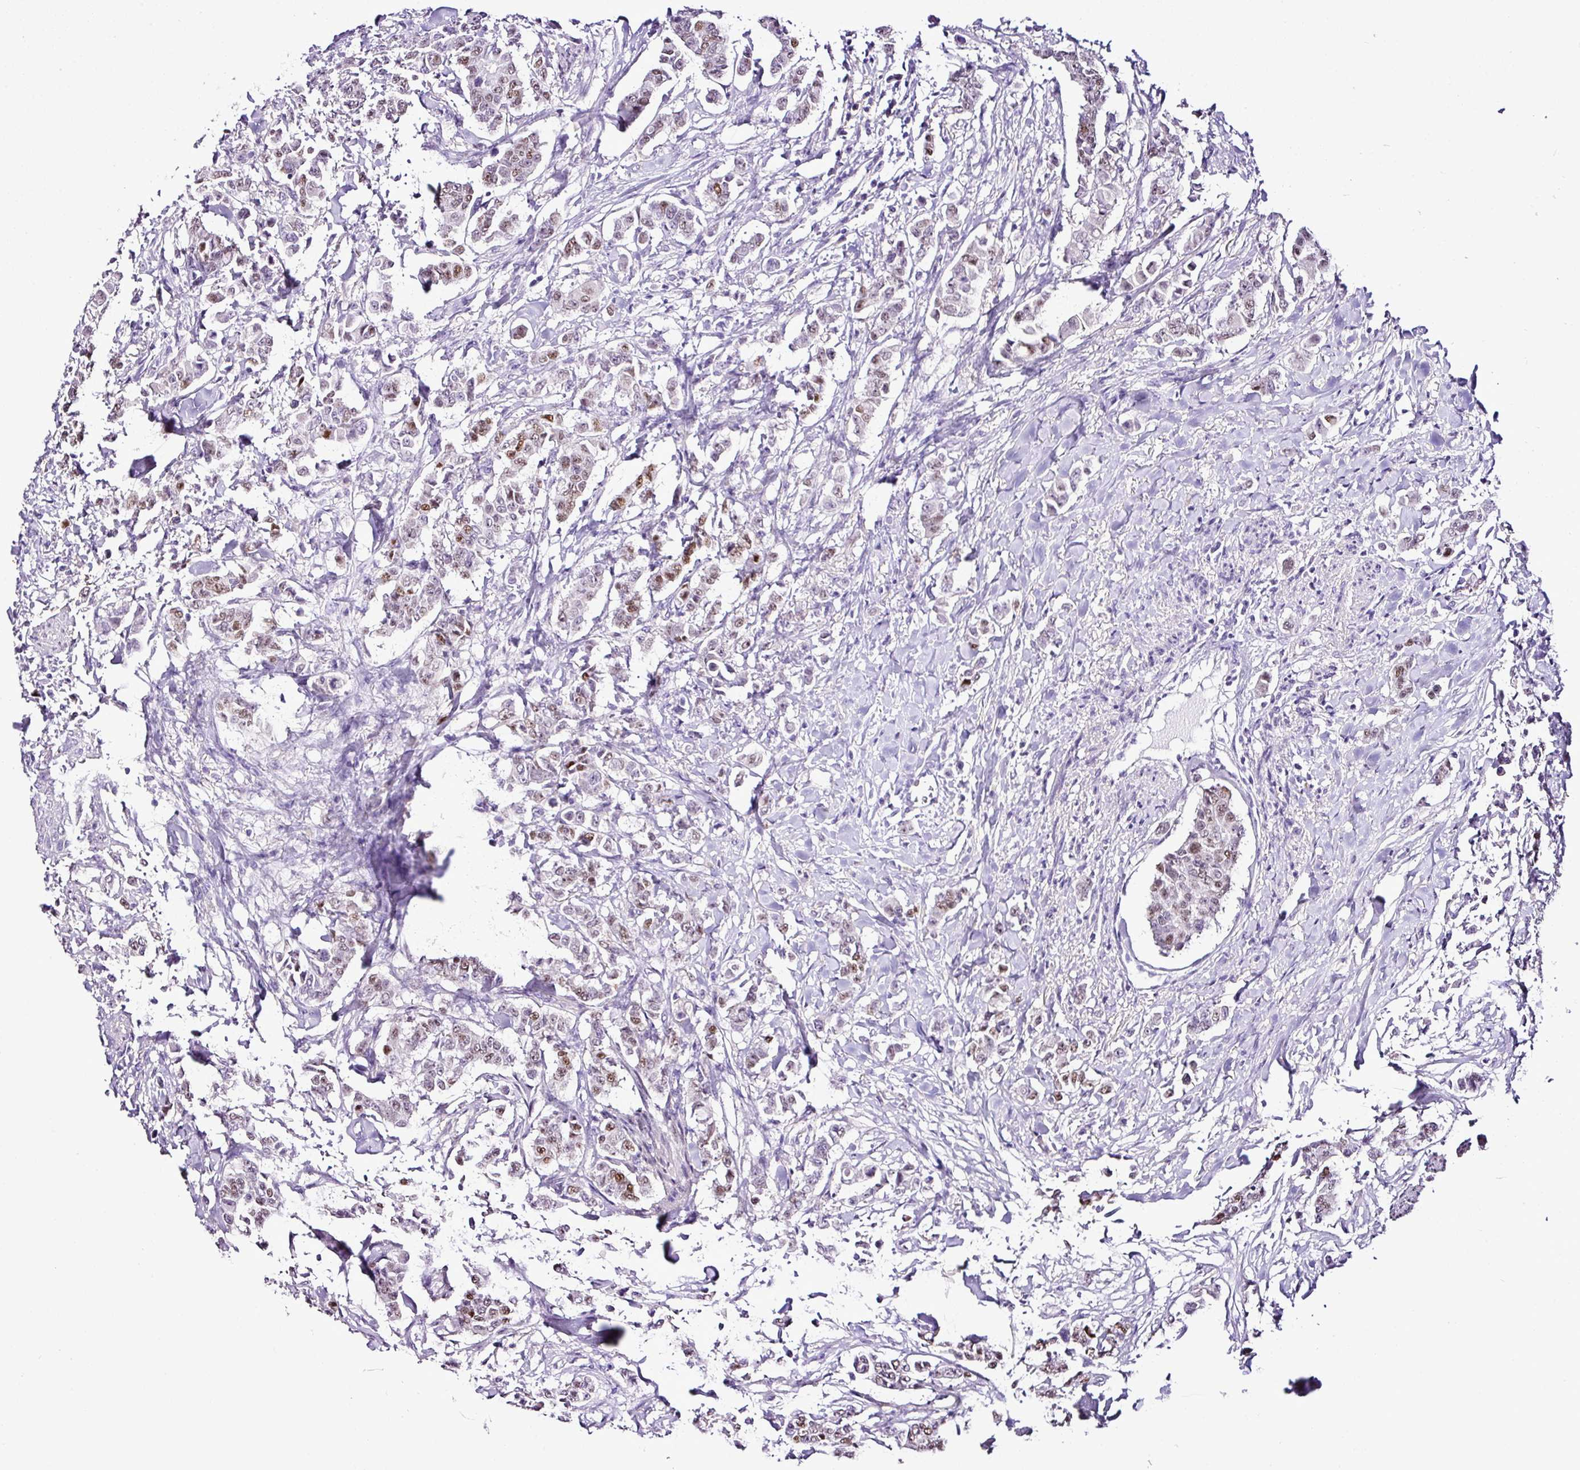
{"staining": {"intensity": "weak", "quantity": "25%-75%", "location": "nuclear"}, "tissue": "breast cancer", "cell_type": "Tumor cells", "image_type": "cancer", "snomed": [{"axis": "morphology", "description": "Duct carcinoma"}, {"axis": "topography", "description": "Breast"}], "caption": "IHC histopathology image of breast cancer (invasive ductal carcinoma) stained for a protein (brown), which shows low levels of weak nuclear staining in approximately 25%-75% of tumor cells.", "gene": "ESR1", "patient": {"sex": "female", "age": 40}}